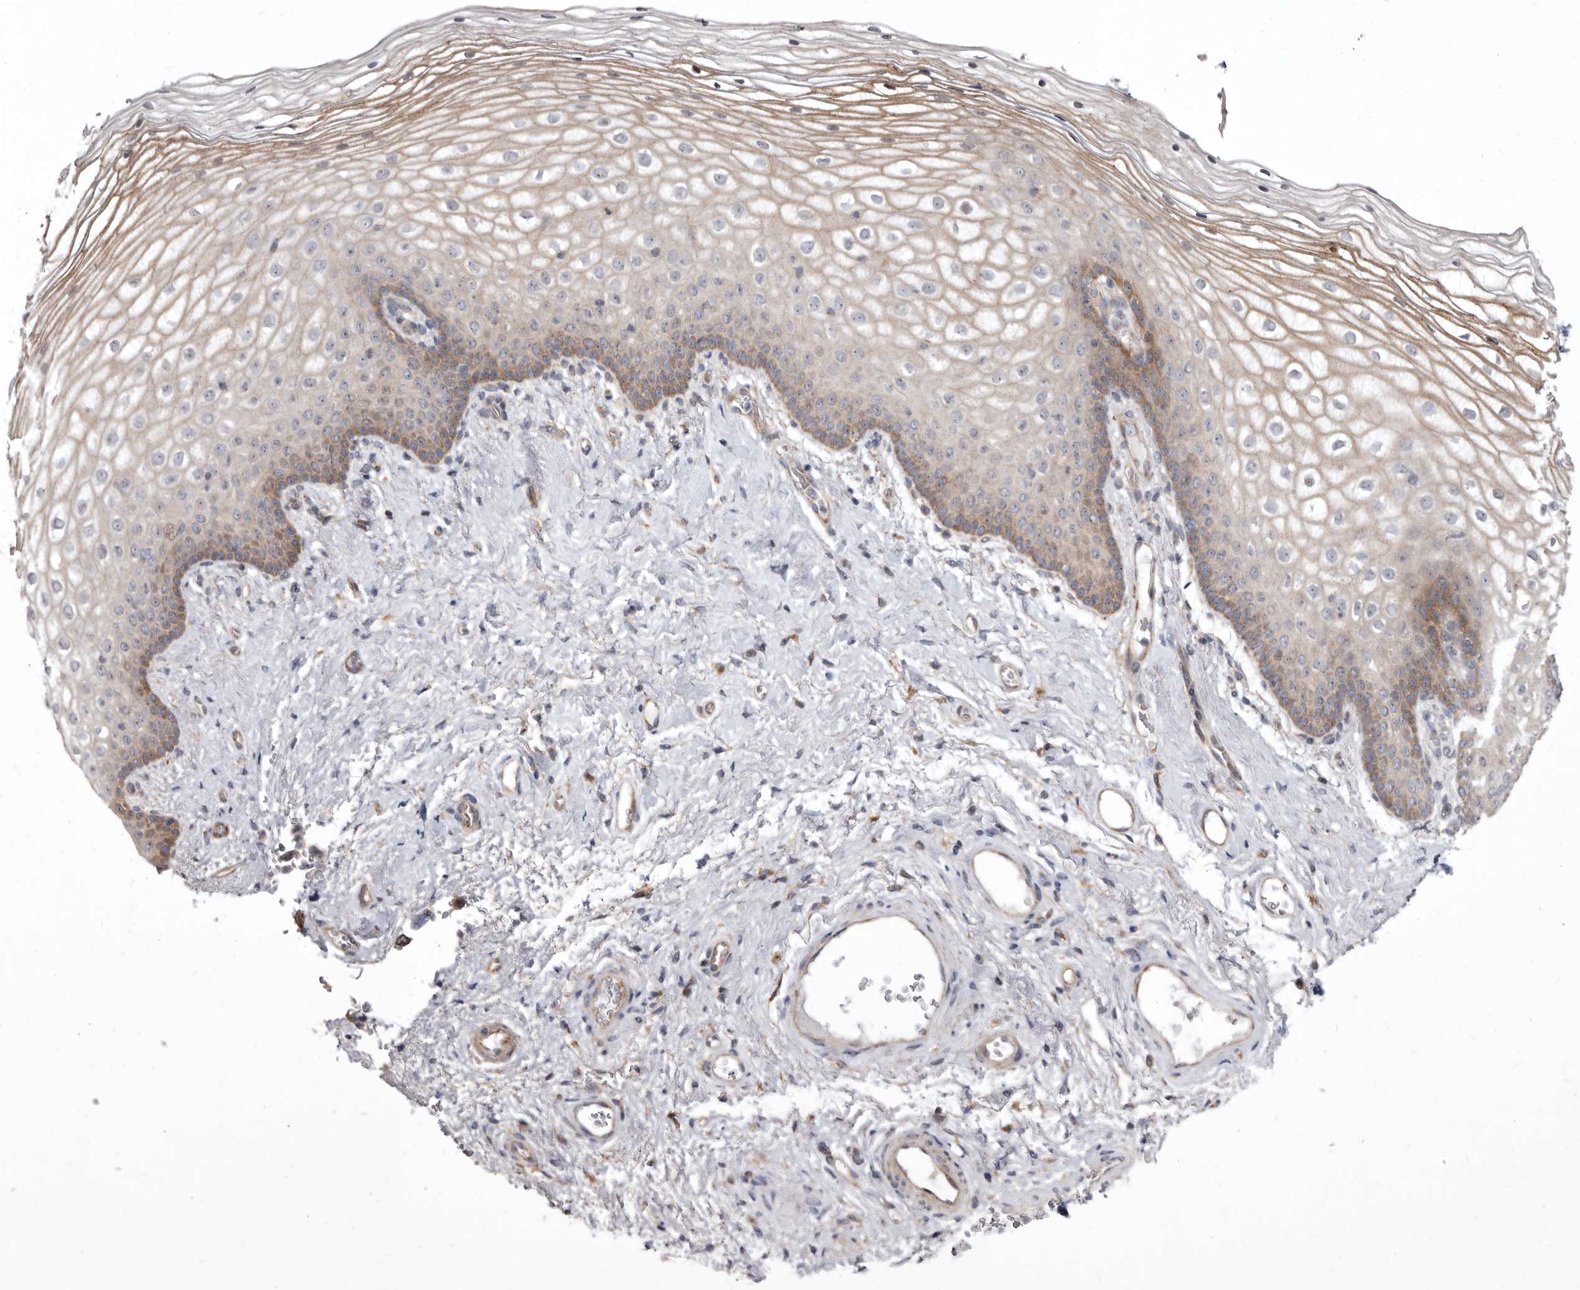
{"staining": {"intensity": "weak", "quantity": "25%-75%", "location": "cytoplasmic/membranous"}, "tissue": "vagina", "cell_type": "Squamous epithelial cells", "image_type": "normal", "snomed": [{"axis": "morphology", "description": "Normal tissue, NOS"}, {"axis": "topography", "description": "Vagina"}], "caption": "Approximately 25%-75% of squamous epithelial cells in unremarkable human vagina demonstrate weak cytoplasmic/membranous protein staining as visualized by brown immunohistochemical staining.", "gene": "SMC4", "patient": {"sex": "female", "age": 60}}